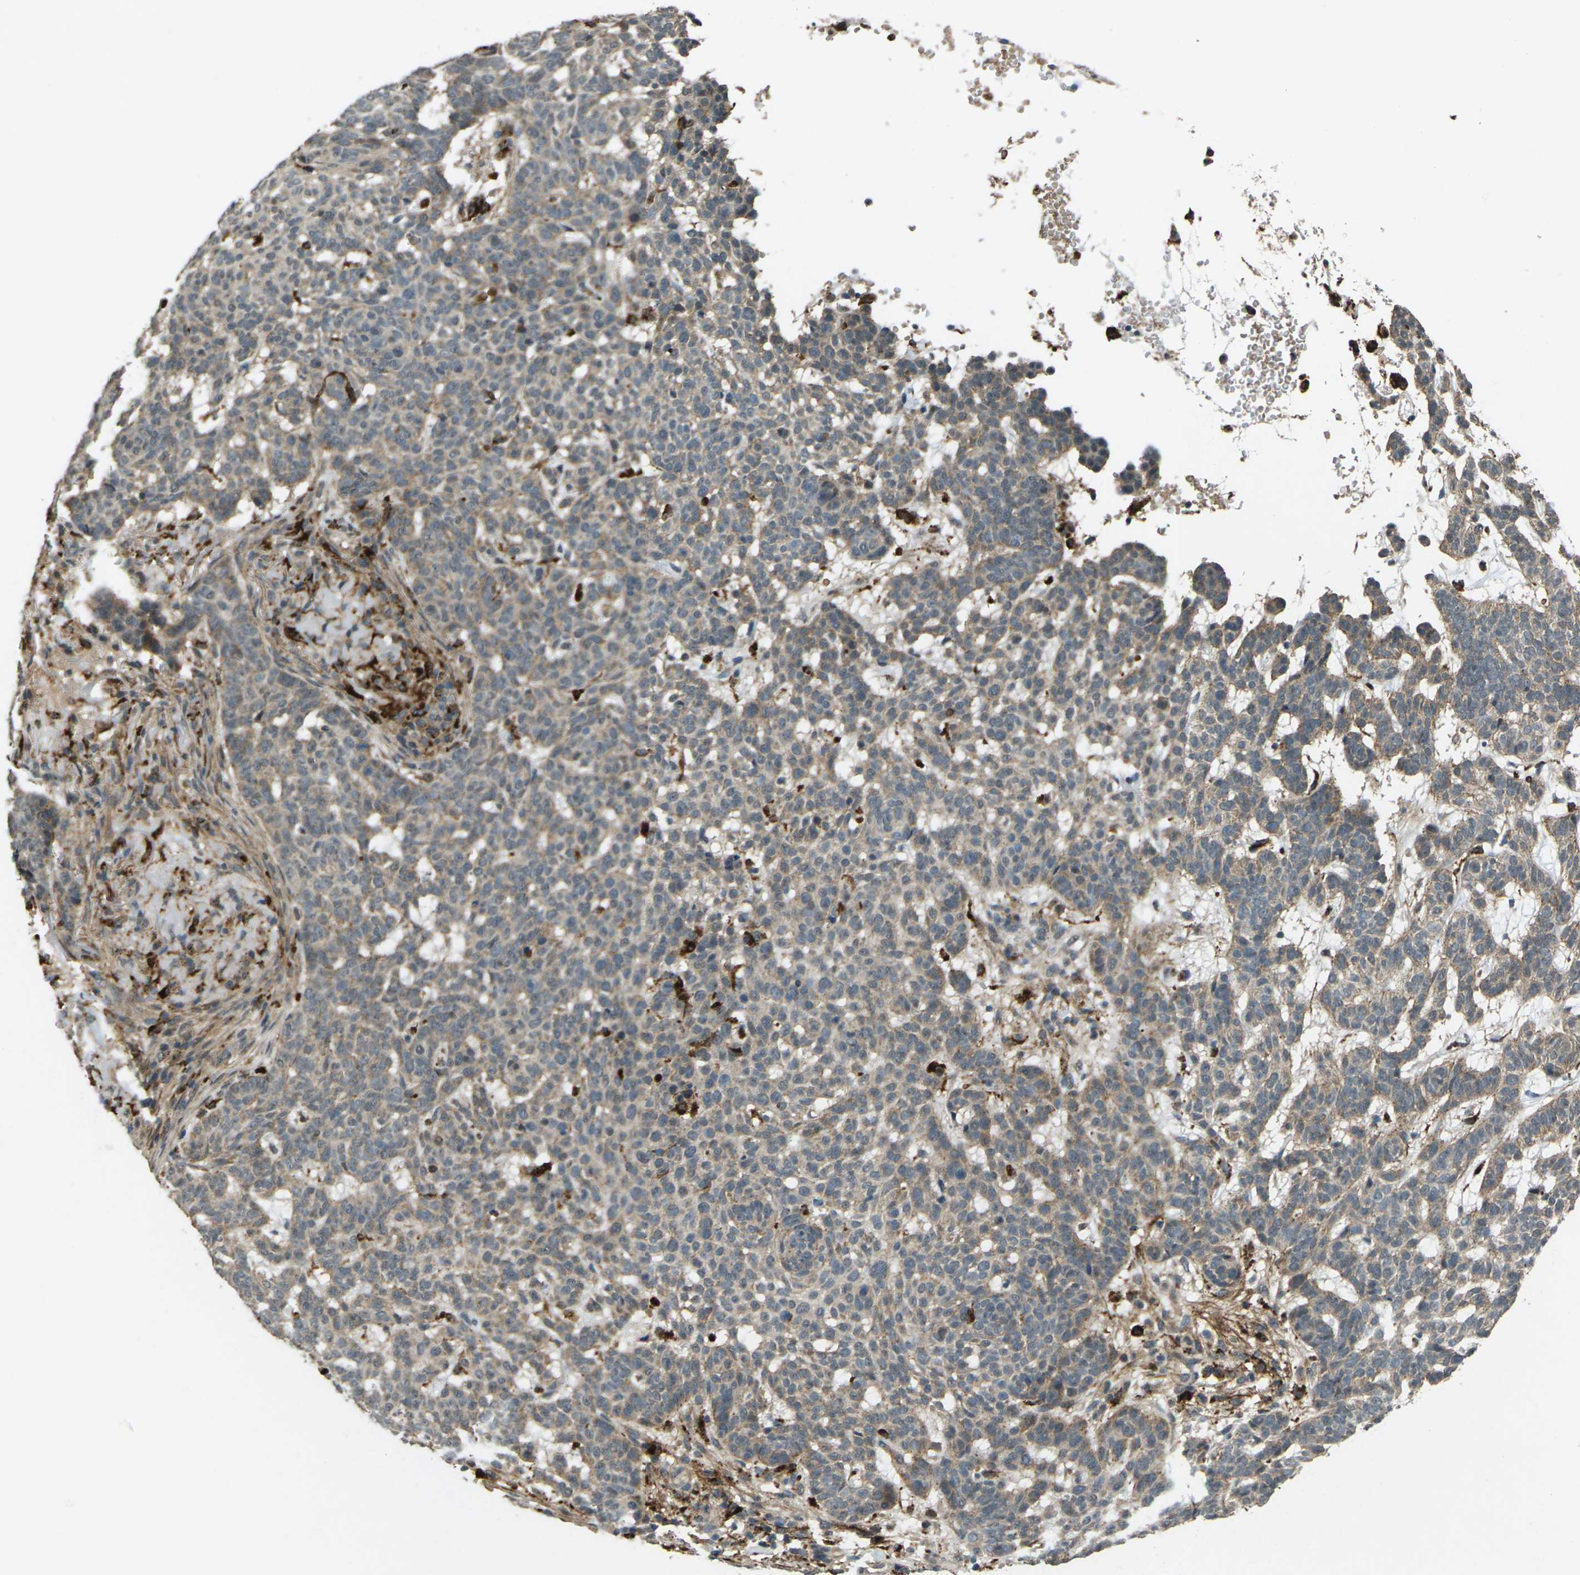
{"staining": {"intensity": "weak", "quantity": ">75%", "location": "cytoplasmic/membranous"}, "tissue": "skin cancer", "cell_type": "Tumor cells", "image_type": "cancer", "snomed": [{"axis": "morphology", "description": "Basal cell carcinoma"}, {"axis": "topography", "description": "Skin"}], "caption": "Skin cancer stained for a protein (brown) shows weak cytoplasmic/membranous positive positivity in about >75% of tumor cells.", "gene": "SLC31A2", "patient": {"sex": "male", "age": 85}}